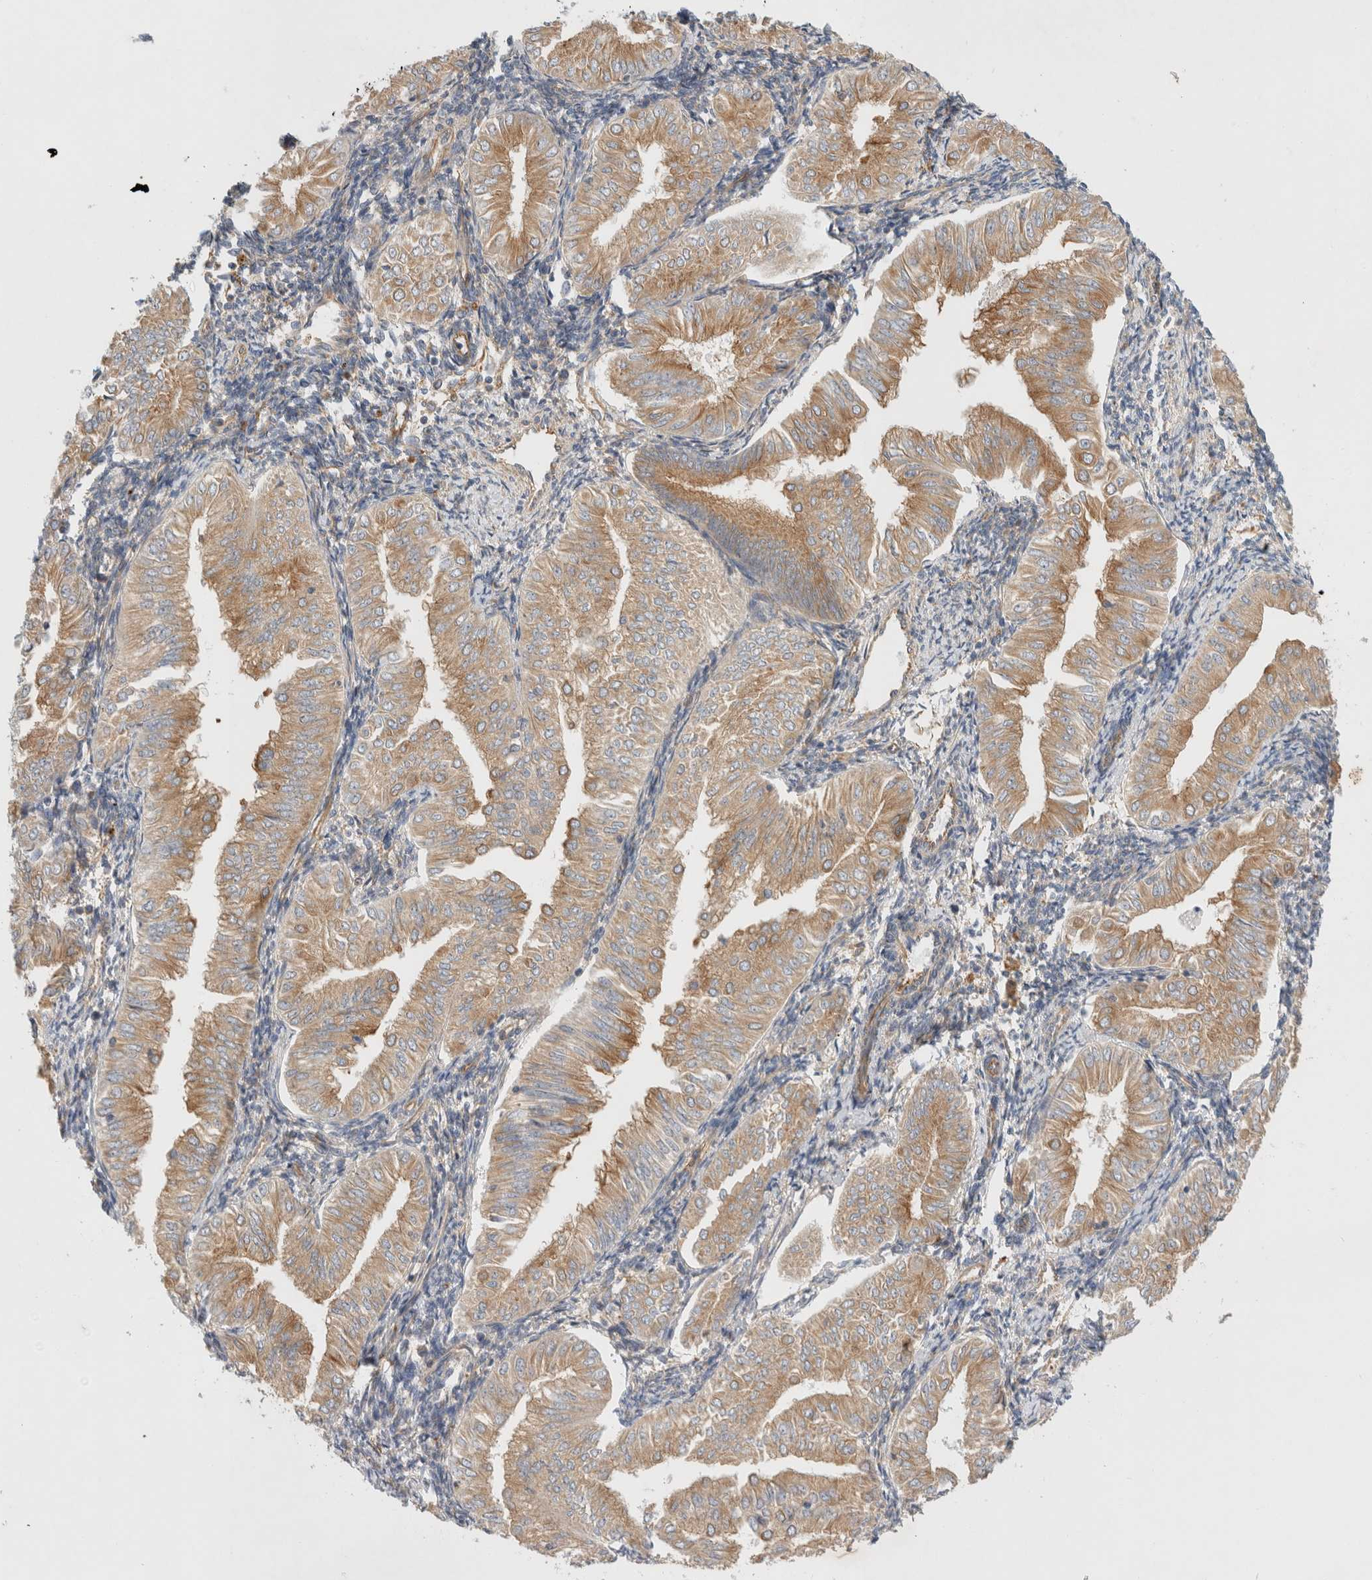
{"staining": {"intensity": "moderate", "quantity": ">75%", "location": "cytoplasmic/membranous"}, "tissue": "endometrial cancer", "cell_type": "Tumor cells", "image_type": "cancer", "snomed": [{"axis": "morphology", "description": "Normal tissue, NOS"}, {"axis": "morphology", "description": "Adenocarcinoma, NOS"}, {"axis": "topography", "description": "Endometrium"}], "caption": "Brown immunohistochemical staining in human endometrial cancer (adenocarcinoma) shows moderate cytoplasmic/membranous staining in about >75% of tumor cells. The protein is shown in brown color, while the nuclei are stained blue.", "gene": "GPR150", "patient": {"sex": "female", "age": 53}}